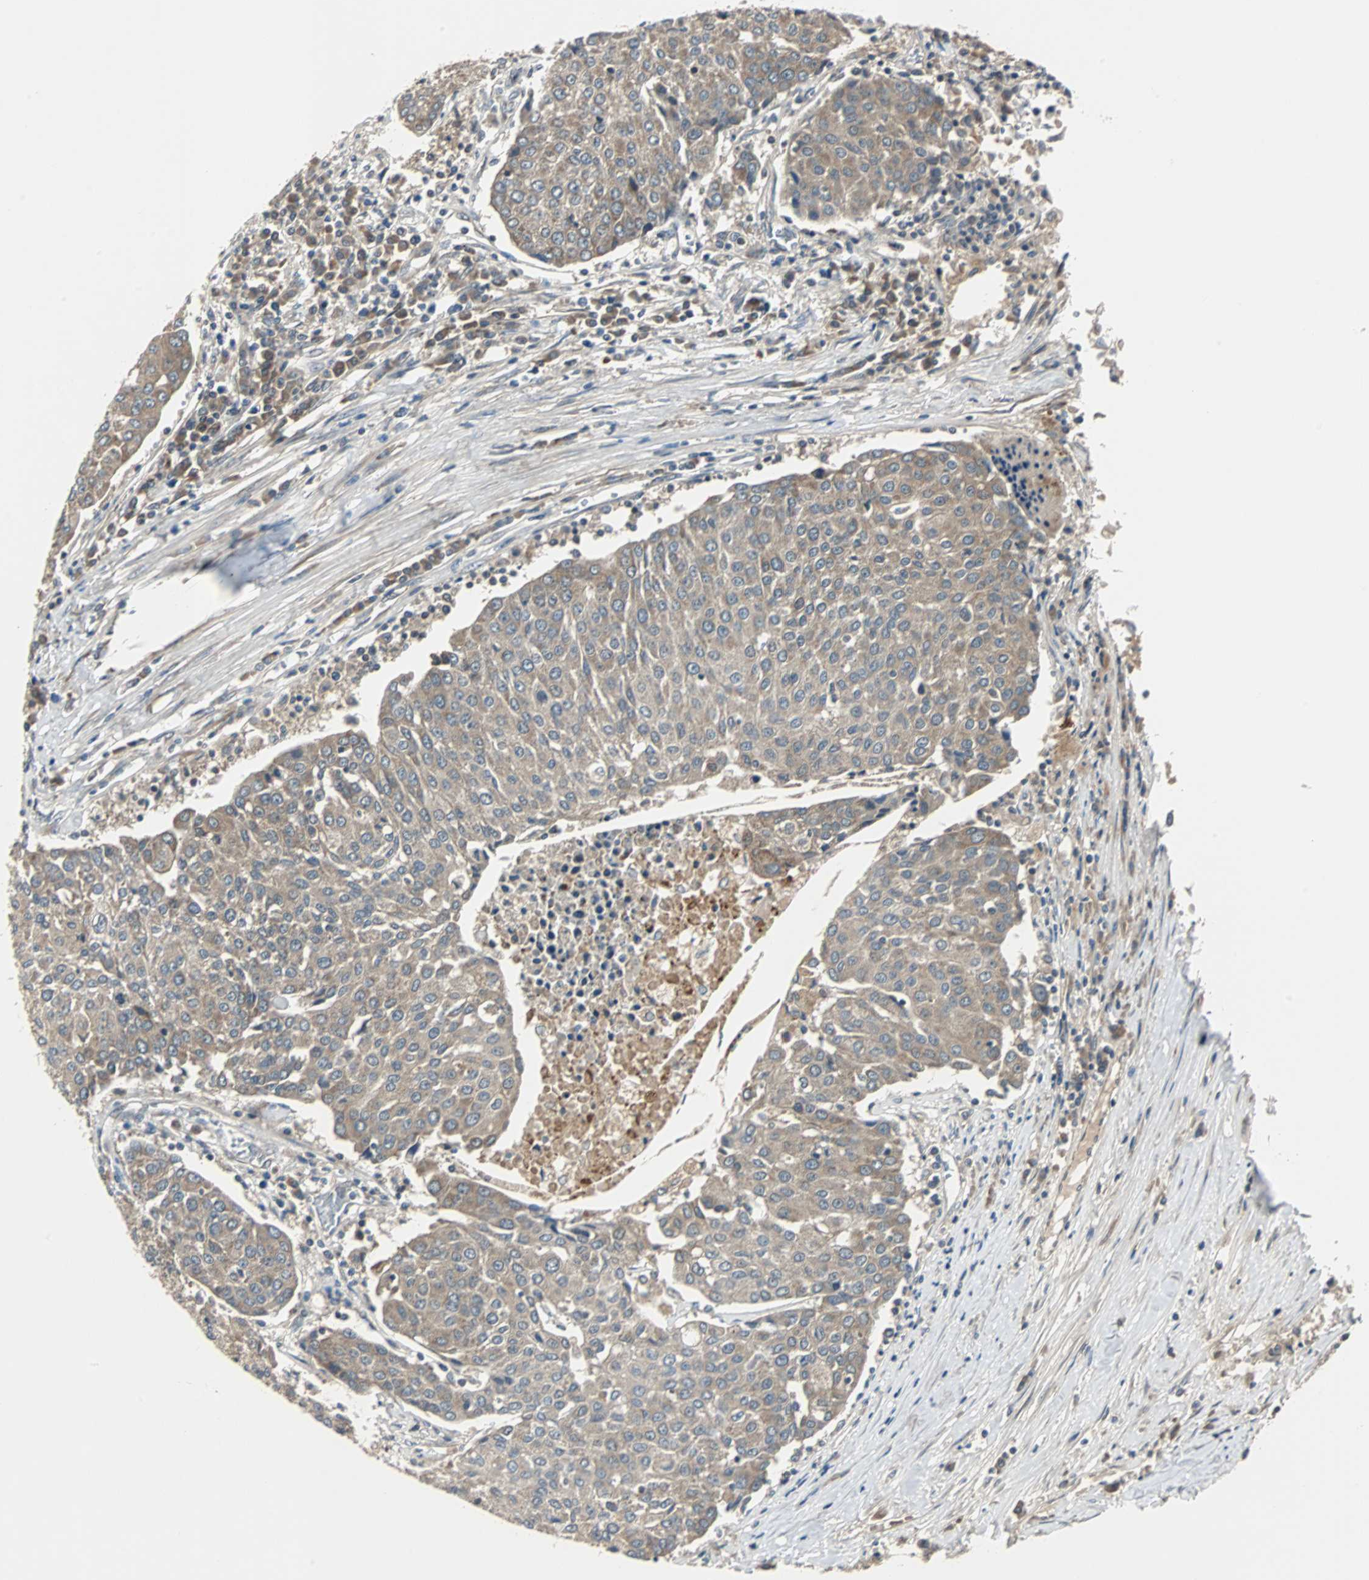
{"staining": {"intensity": "moderate", "quantity": ">75%", "location": "cytoplasmic/membranous"}, "tissue": "urothelial cancer", "cell_type": "Tumor cells", "image_type": "cancer", "snomed": [{"axis": "morphology", "description": "Urothelial carcinoma, High grade"}, {"axis": "topography", "description": "Urinary bladder"}], "caption": "Immunohistochemical staining of urothelial cancer displays medium levels of moderate cytoplasmic/membranous protein staining in approximately >75% of tumor cells.", "gene": "ARF1", "patient": {"sex": "female", "age": 85}}